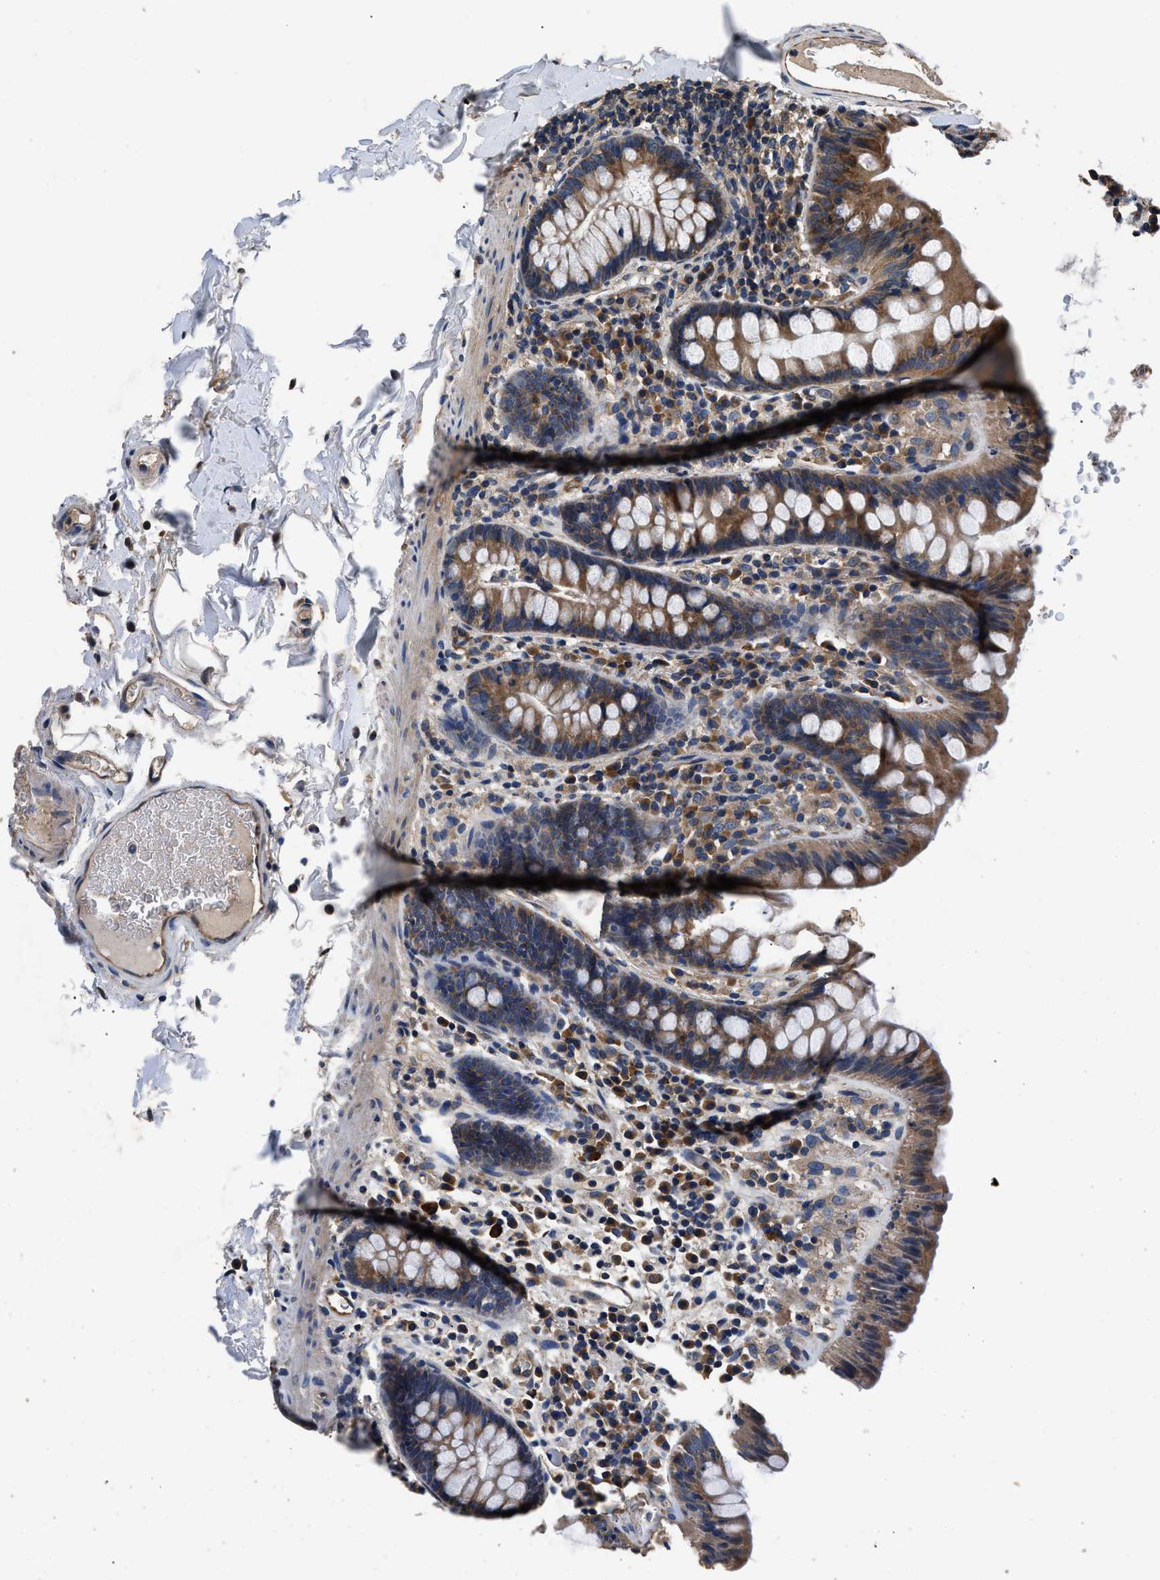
{"staining": {"intensity": "weak", "quantity": ">75%", "location": "cytoplasmic/membranous"}, "tissue": "colon", "cell_type": "Endothelial cells", "image_type": "normal", "snomed": [{"axis": "morphology", "description": "Normal tissue, NOS"}, {"axis": "topography", "description": "Colon"}], "caption": "A histopathology image of human colon stained for a protein shows weak cytoplasmic/membranous brown staining in endothelial cells. The staining was performed using DAB, with brown indicating positive protein expression. Nuclei are stained blue with hematoxylin.", "gene": "DHRS7B", "patient": {"sex": "female", "age": 80}}